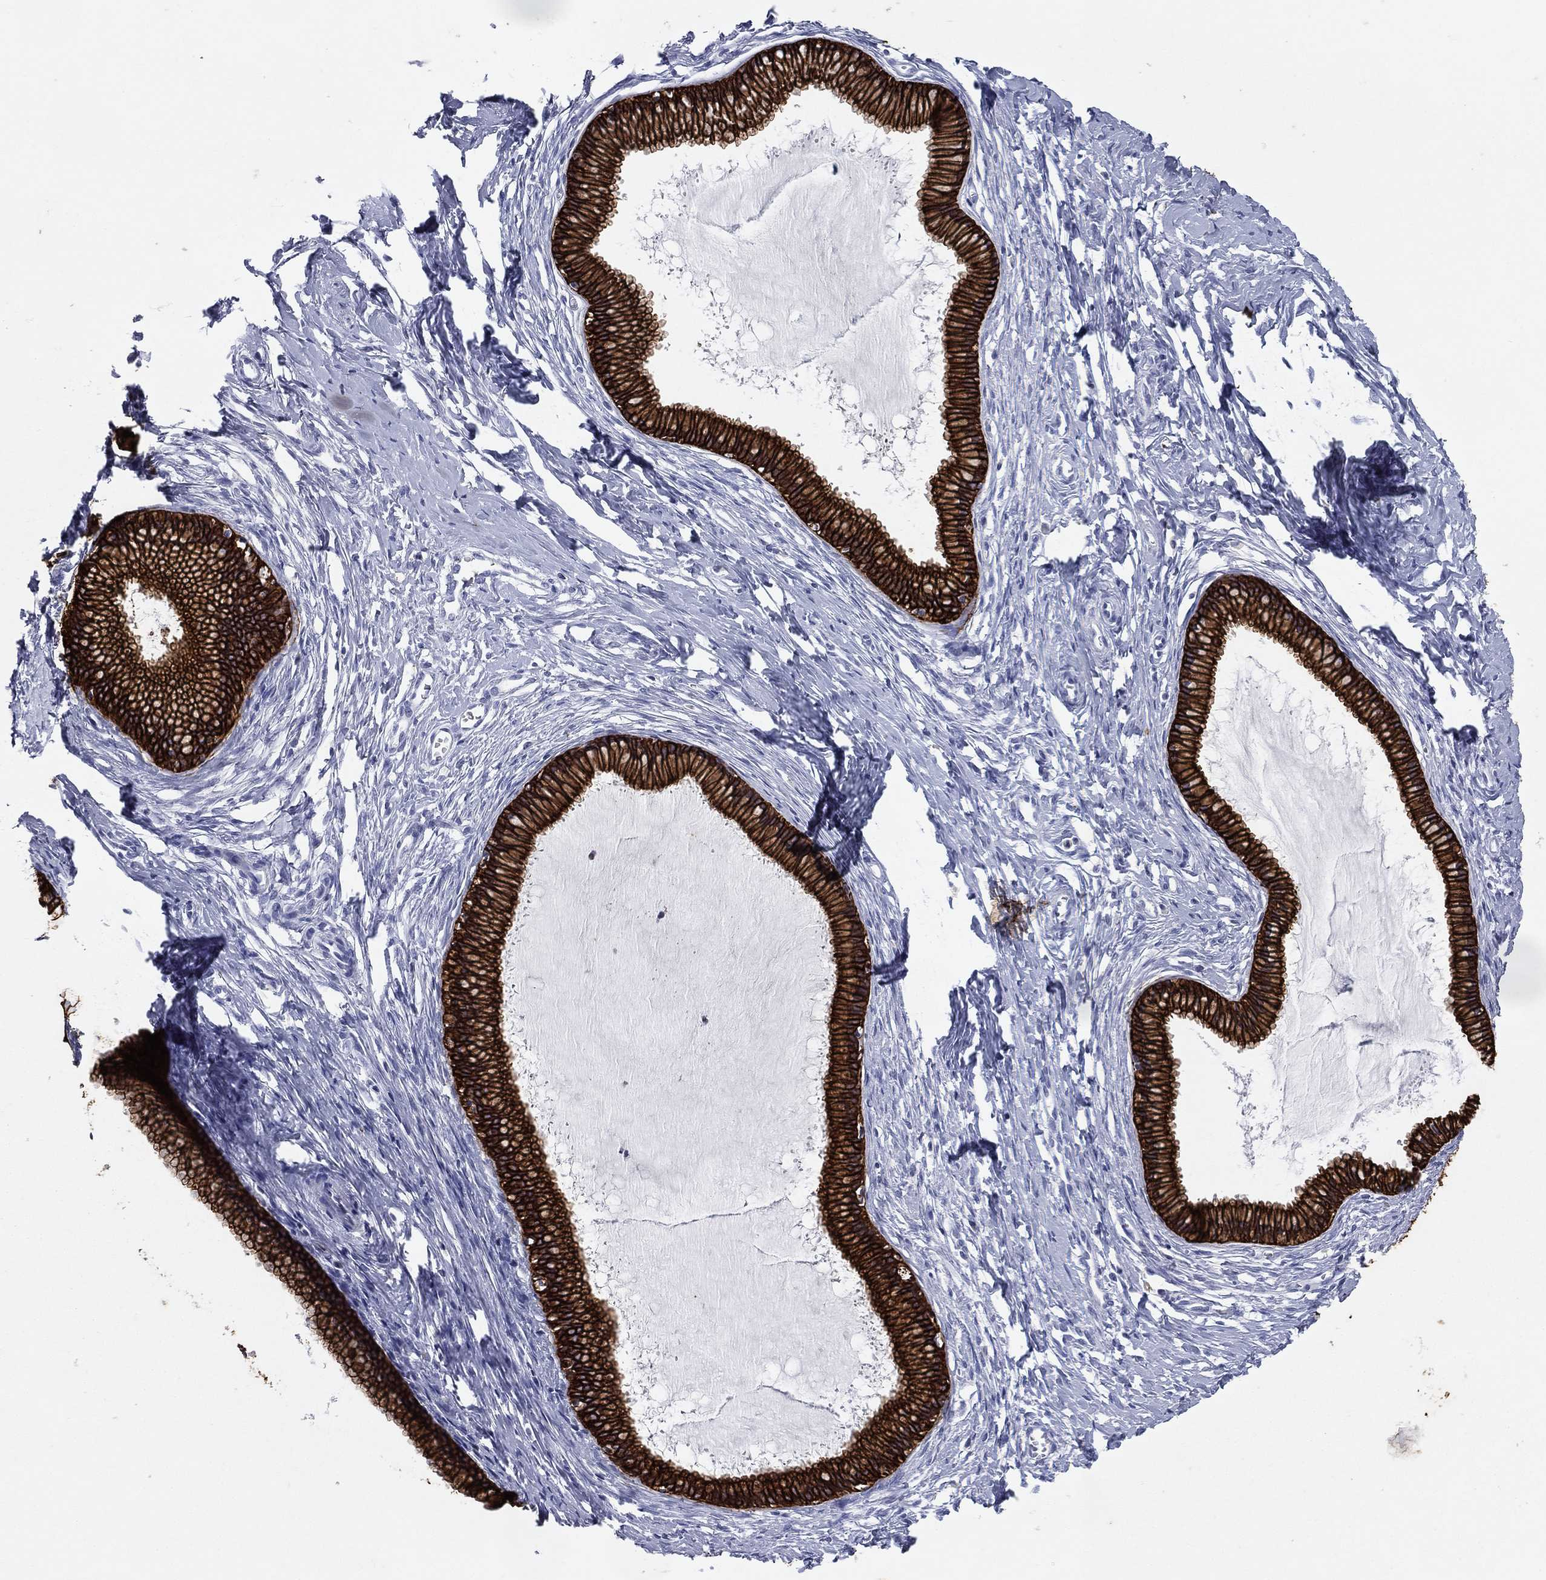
{"staining": {"intensity": "strong", "quantity": ">75%", "location": "cytoplasmic/membranous"}, "tissue": "cervix", "cell_type": "Glandular cells", "image_type": "normal", "snomed": [{"axis": "morphology", "description": "Normal tissue, NOS"}, {"axis": "topography", "description": "Cervix"}], "caption": "Cervix stained with a brown dye shows strong cytoplasmic/membranous positive staining in approximately >75% of glandular cells.", "gene": "KRT7", "patient": {"sex": "female", "age": 40}}